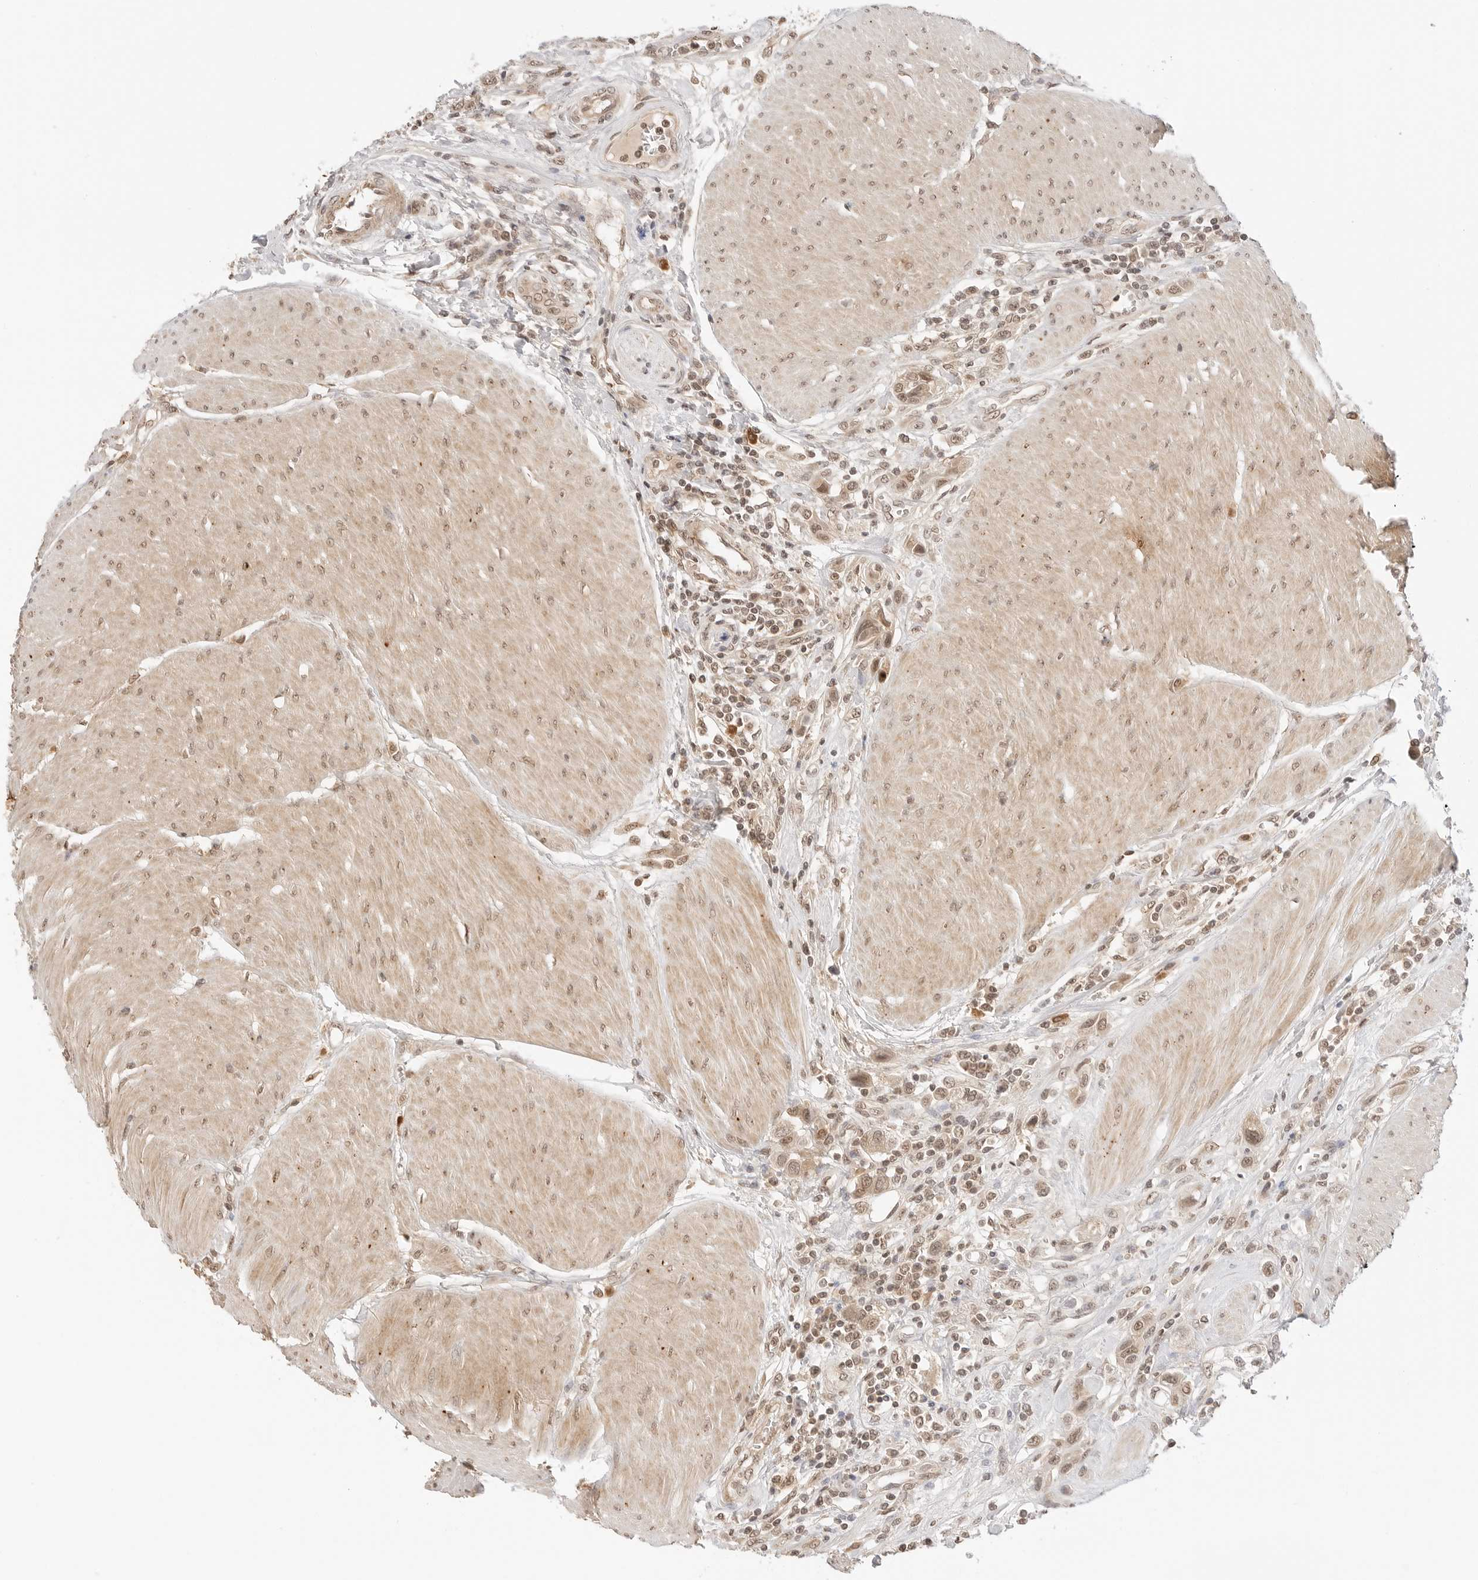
{"staining": {"intensity": "weak", "quantity": ">75%", "location": "cytoplasmic/membranous,nuclear"}, "tissue": "urothelial cancer", "cell_type": "Tumor cells", "image_type": "cancer", "snomed": [{"axis": "morphology", "description": "Urothelial carcinoma, High grade"}, {"axis": "topography", "description": "Urinary bladder"}], "caption": "Immunohistochemistry (IHC) photomicrograph of human high-grade urothelial carcinoma stained for a protein (brown), which exhibits low levels of weak cytoplasmic/membranous and nuclear positivity in approximately >75% of tumor cells.", "gene": "GPR34", "patient": {"sex": "male", "age": 50}}